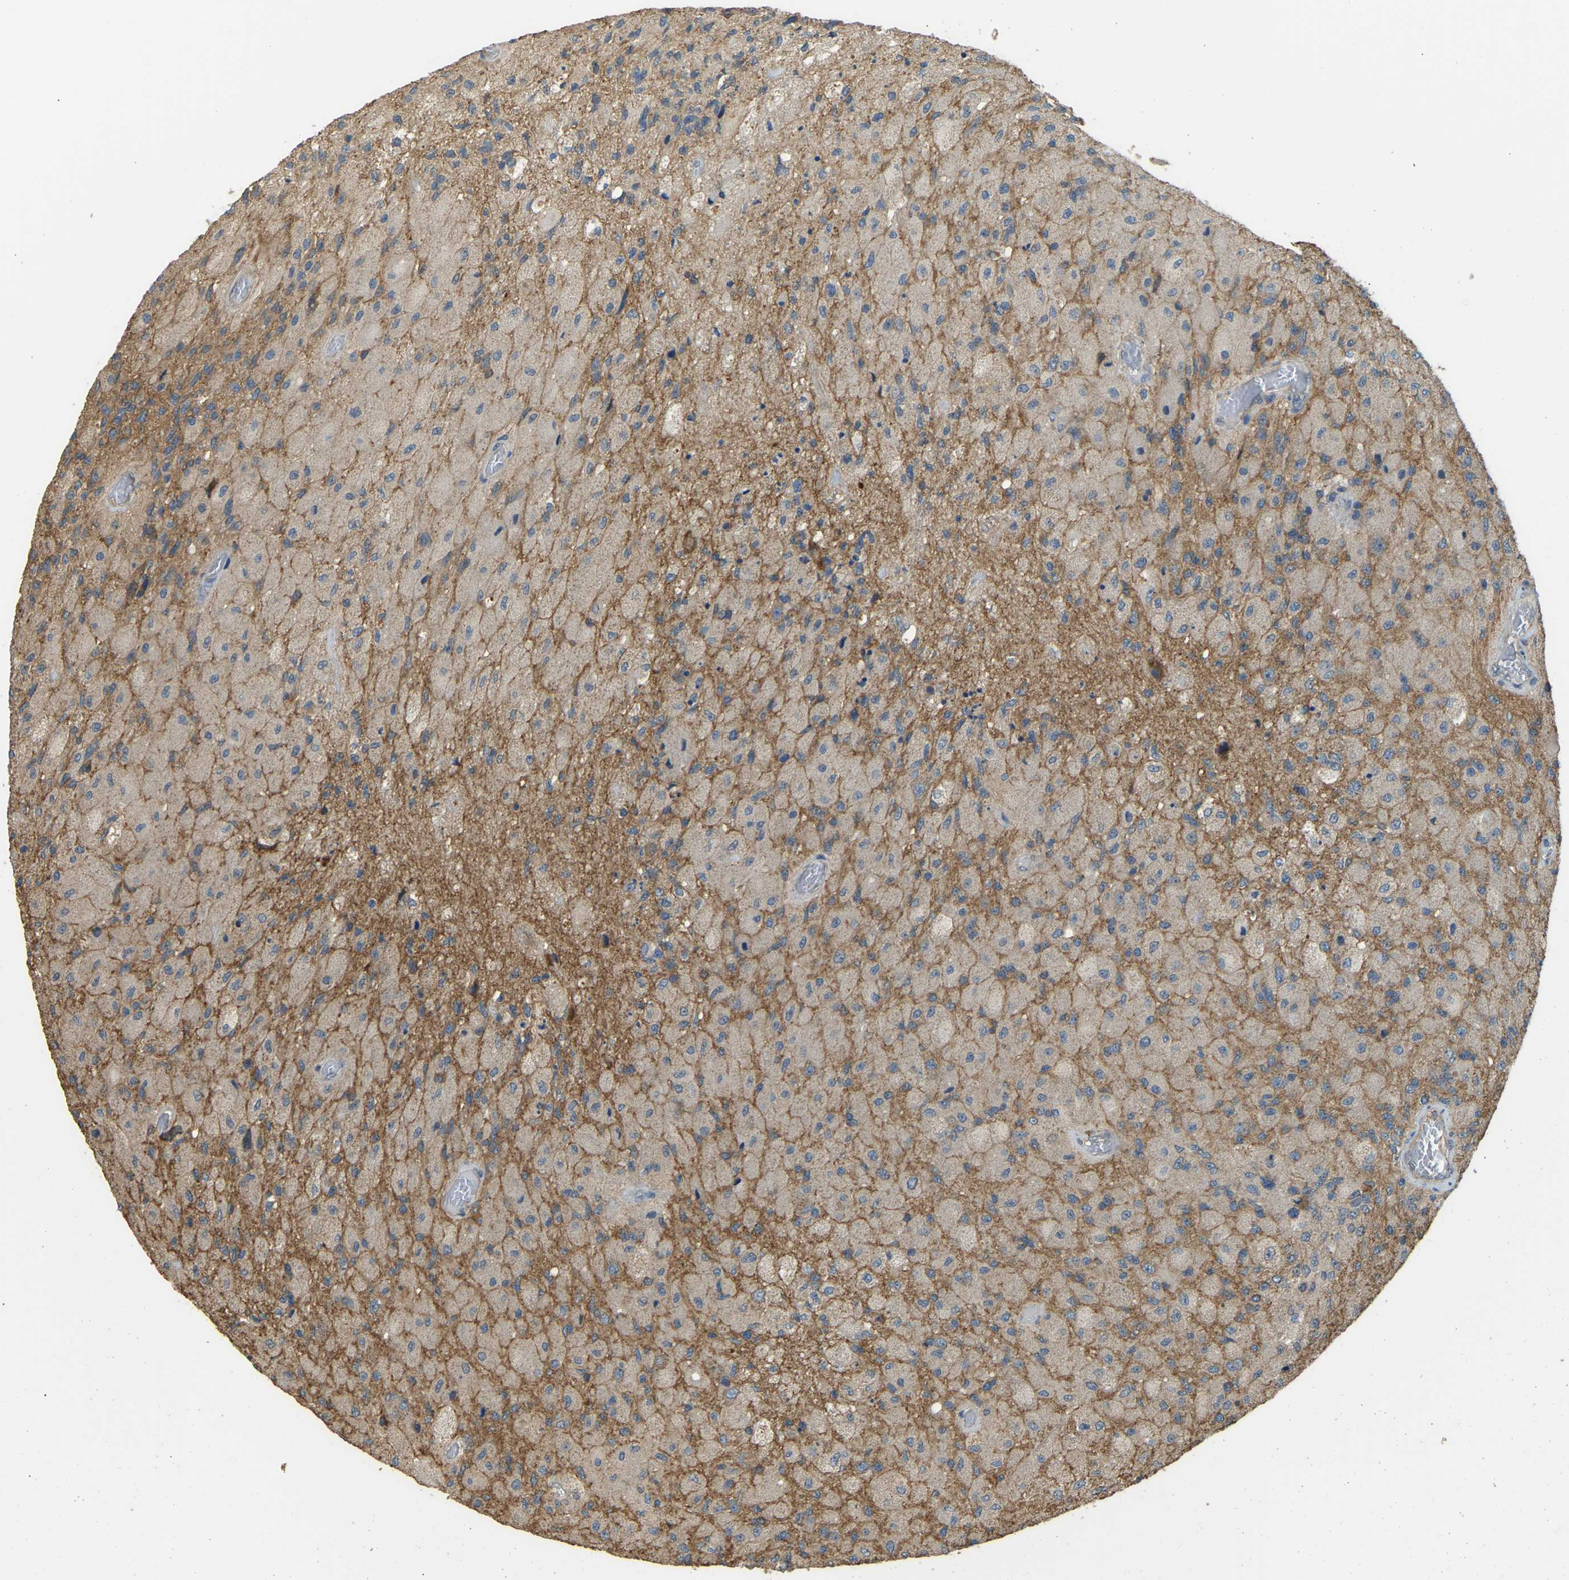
{"staining": {"intensity": "moderate", "quantity": "25%-75%", "location": "cytoplasmic/membranous"}, "tissue": "glioma", "cell_type": "Tumor cells", "image_type": "cancer", "snomed": [{"axis": "morphology", "description": "Normal tissue, NOS"}, {"axis": "morphology", "description": "Glioma, malignant, High grade"}, {"axis": "topography", "description": "Cerebral cortex"}], "caption": "This micrograph shows IHC staining of malignant high-grade glioma, with medium moderate cytoplasmic/membranous expression in about 25%-75% of tumor cells.", "gene": "GNG2", "patient": {"sex": "male", "age": 77}}